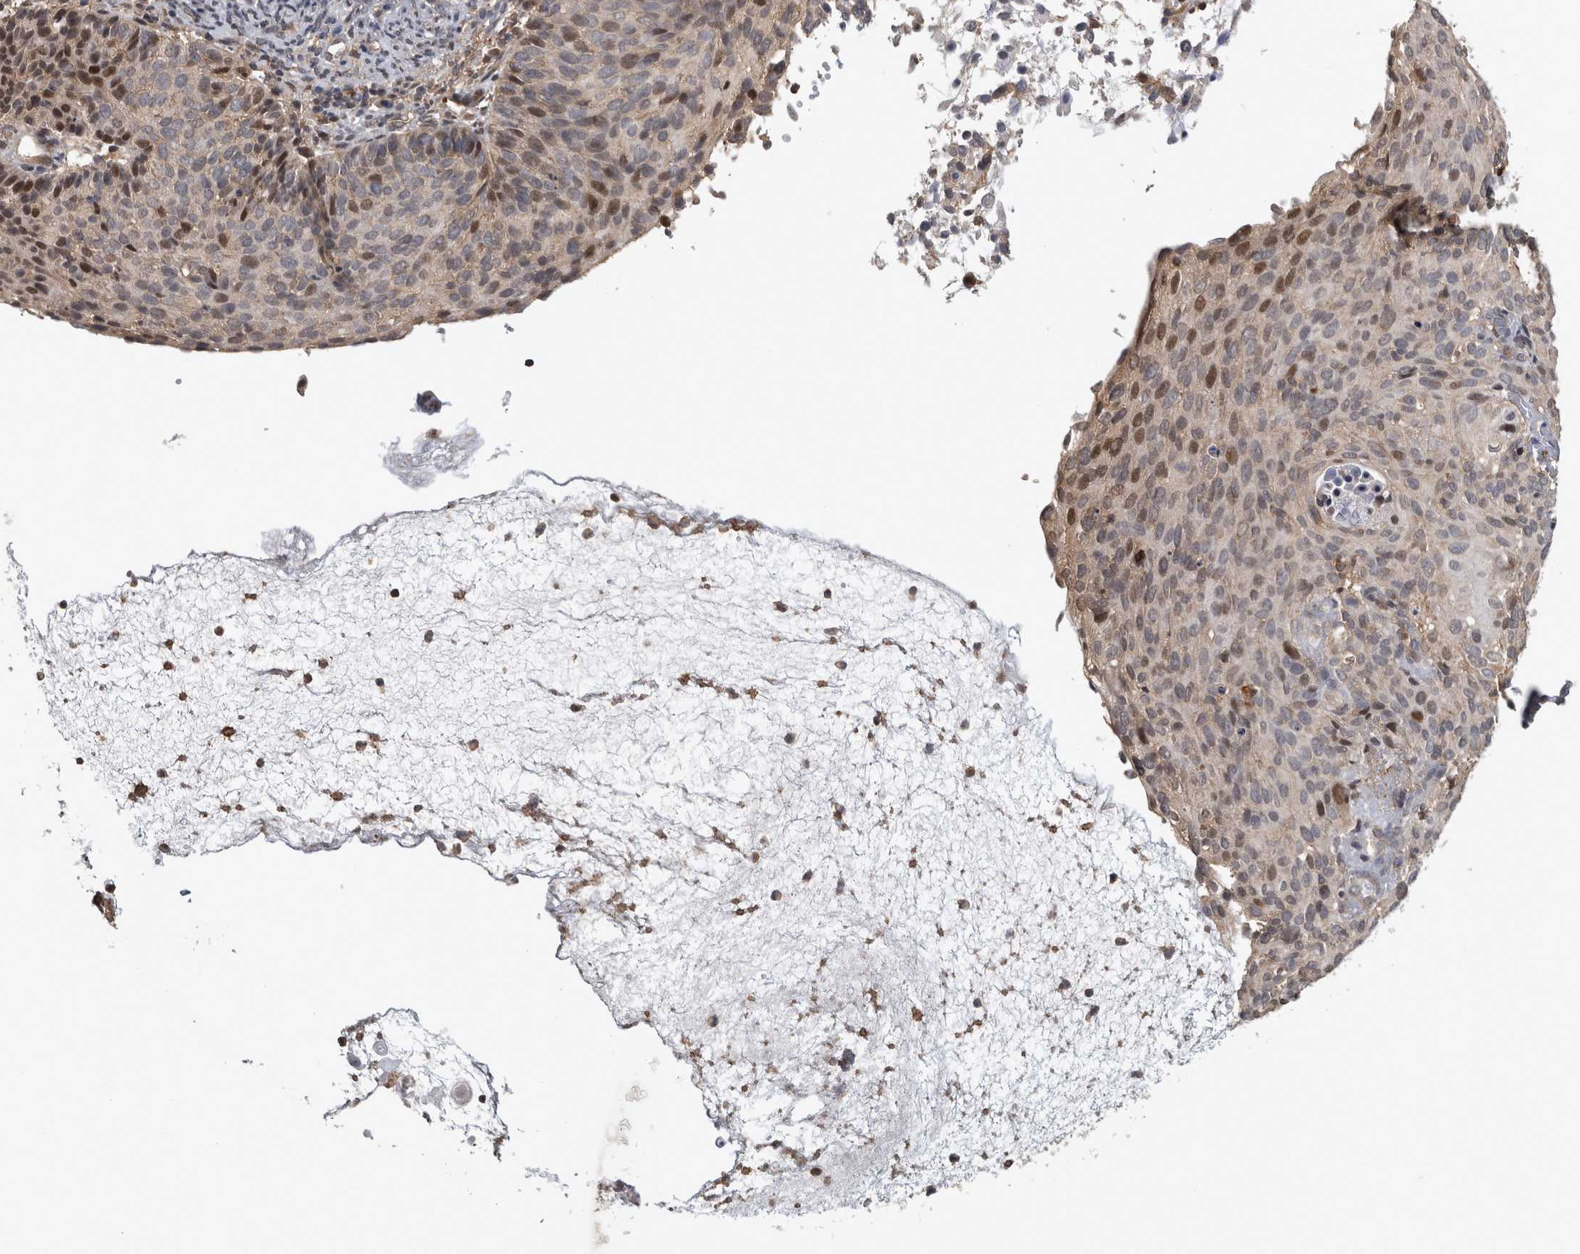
{"staining": {"intensity": "moderate", "quantity": "<25%", "location": "nuclear"}, "tissue": "cervical cancer", "cell_type": "Tumor cells", "image_type": "cancer", "snomed": [{"axis": "morphology", "description": "Squamous cell carcinoma, NOS"}, {"axis": "topography", "description": "Cervix"}], "caption": "Protein analysis of cervical squamous cell carcinoma tissue shows moderate nuclear staining in about <25% of tumor cells. (IHC, brightfield microscopy, high magnification).", "gene": "ATXN2", "patient": {"sex": "female", "age": 74}}